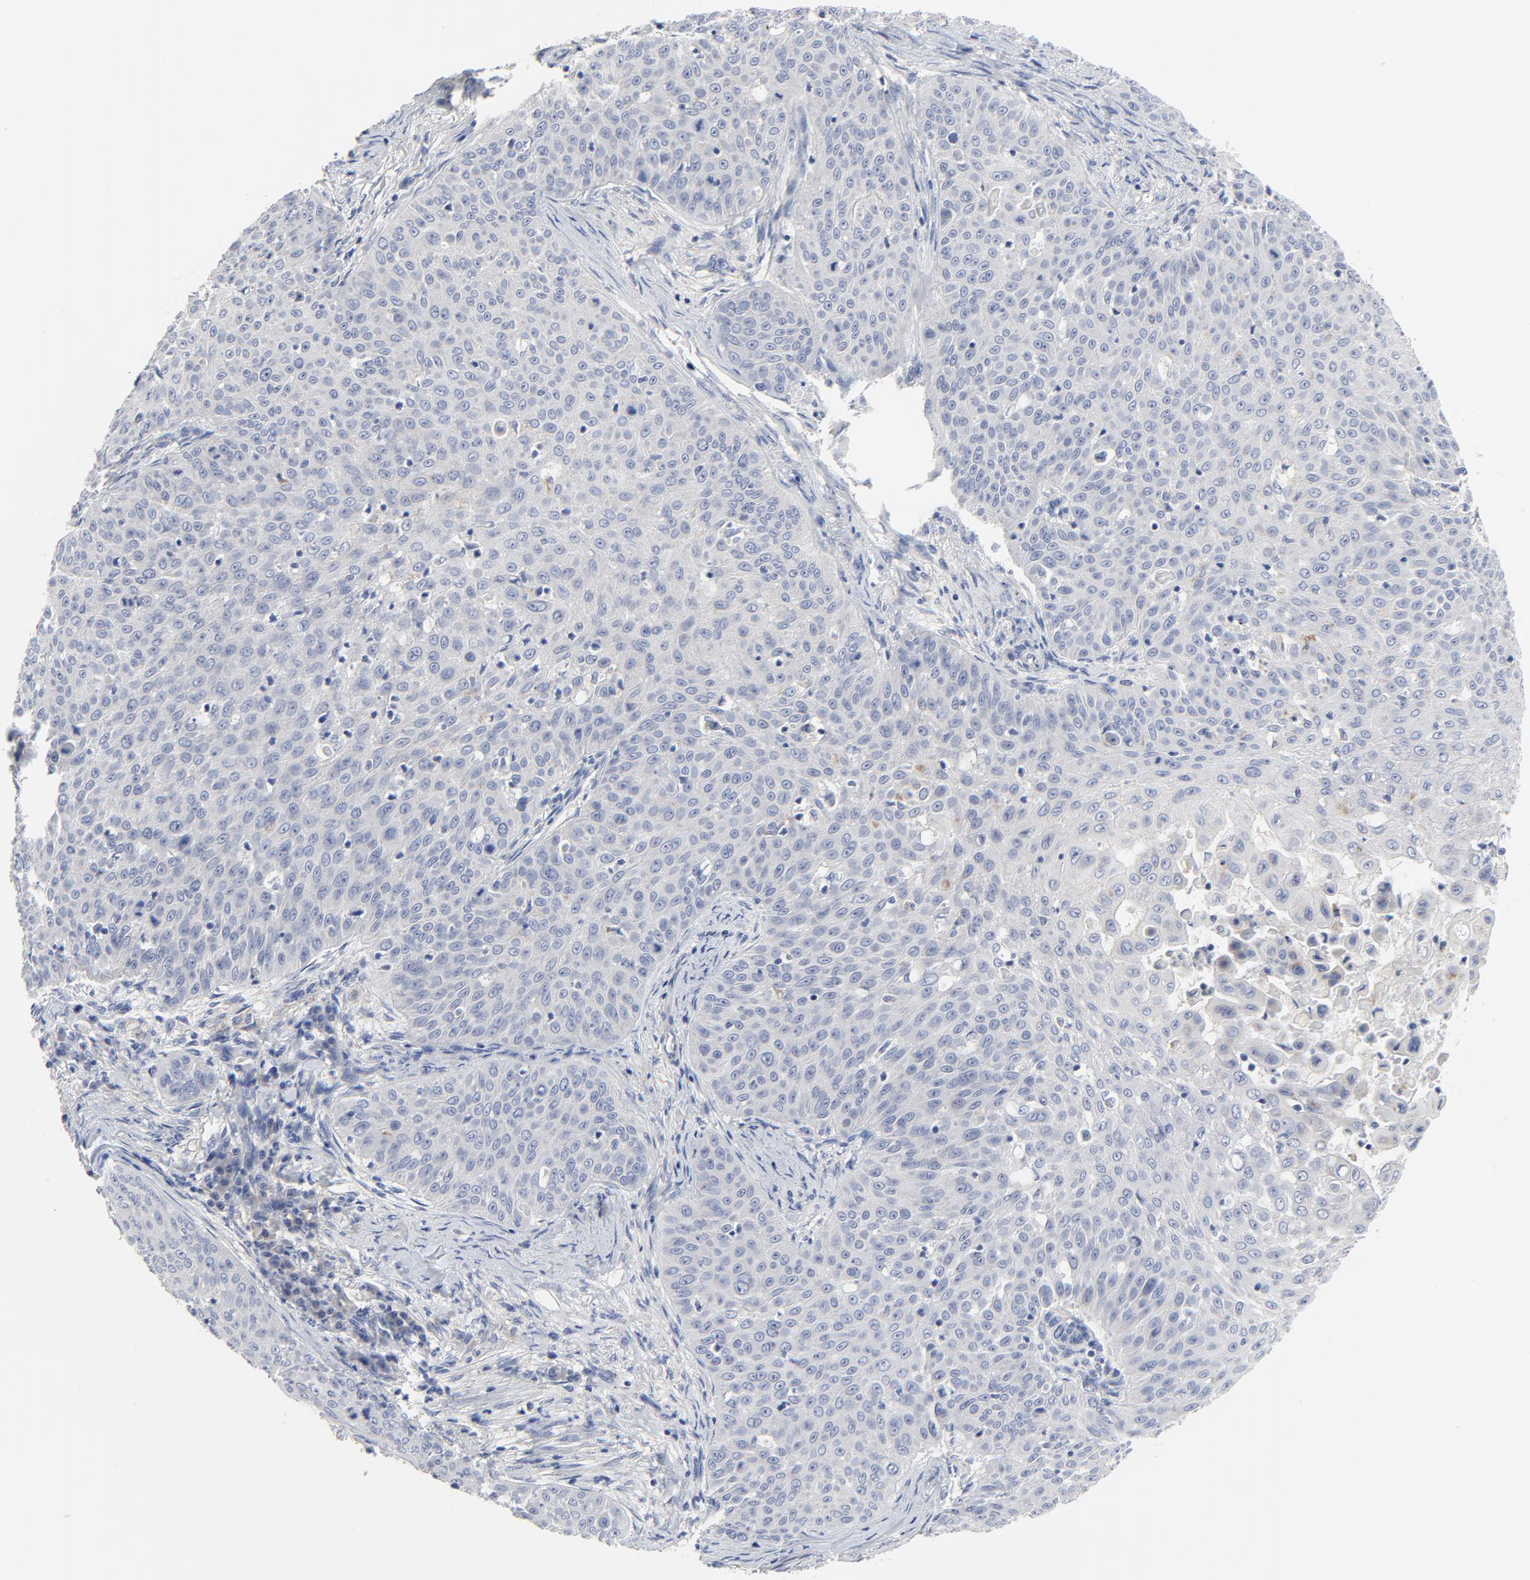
{"staining": {"intensity": "negative", "quantity": "none", "location": "none"}, "tissue": "skin cancer", "cell_type": "Tumor cells", "image_type": "cancer", "snomed": [{"axis": "morphology", "description": "Squamous cell carcinoma, NOS"}, {"axis": "topography", "description": "Skin"}], "caption": "IHC image of skin cancer (squamous cell carcinoma) stained for a protein (brown), which shows no staining in tumor cells.", "gene": "DHRSX", "patient": {"sex": "male", "age": 82}}